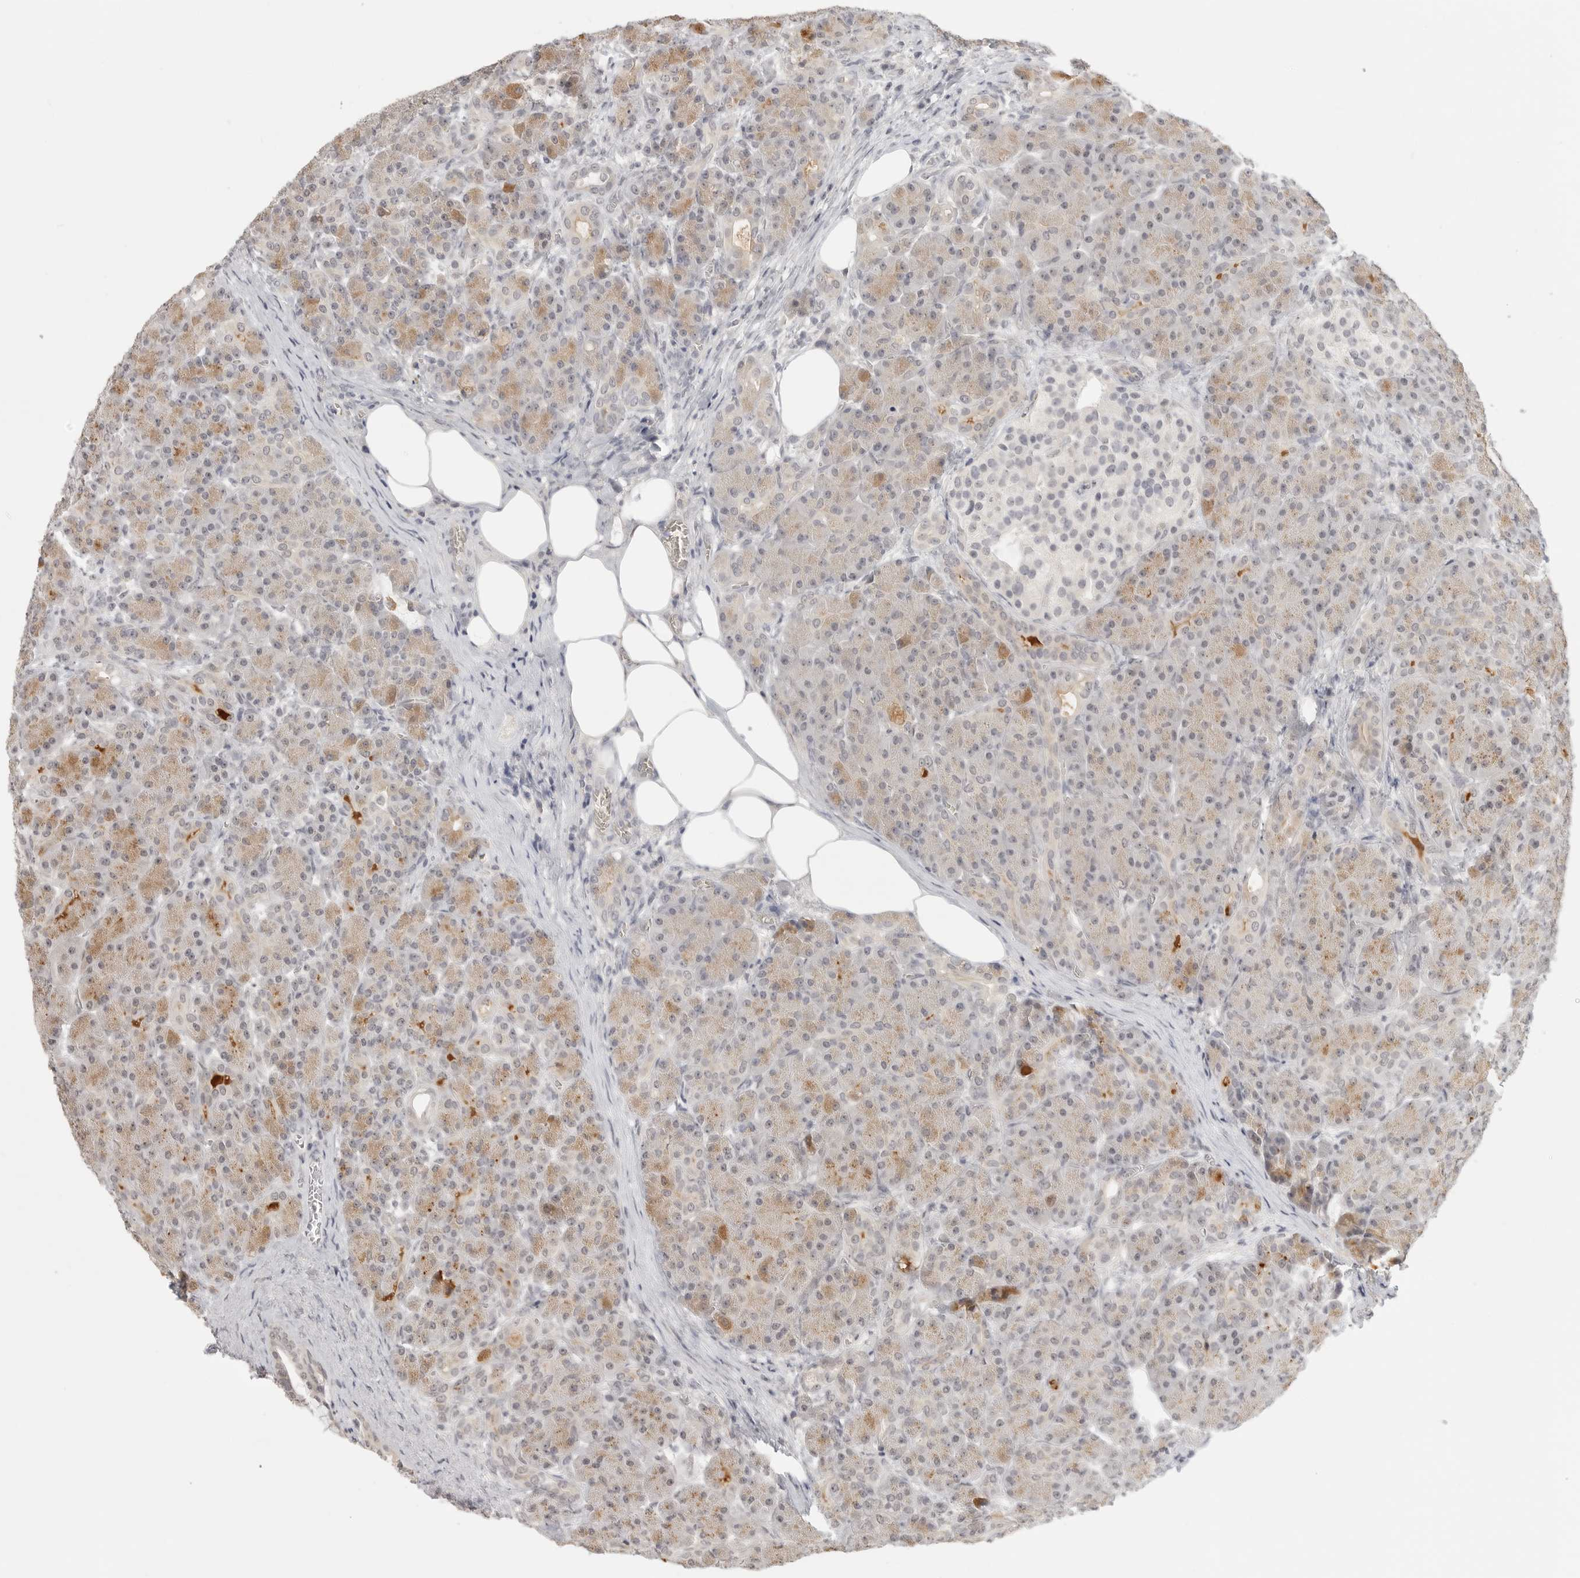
{"staining": {"intensity": "moderate", "quantity": ">75%", "location": "cytoplasmic/membranous"}, "tissue": "pancreas", "cell_type": "Exocrine glandular cells", "image_type": "normal", "snomed": [{"axis": "morphology", "description": "Normal tissue, NOS"}, {"axis": "topography", "description": "Pancreas"}], "caption": "Immunohistochemical staining of unremarkable pancreas displays medium levels of moderate cytoplasmic/membranous positivity in about >75% of exocrine glandular cells. Using DAB (brown) and hematoxylin (blue) stains, captured at high magnification using brightfield microscopy.", "gene": "KLK11", "patient": {"sex": "male", "age": 63}}